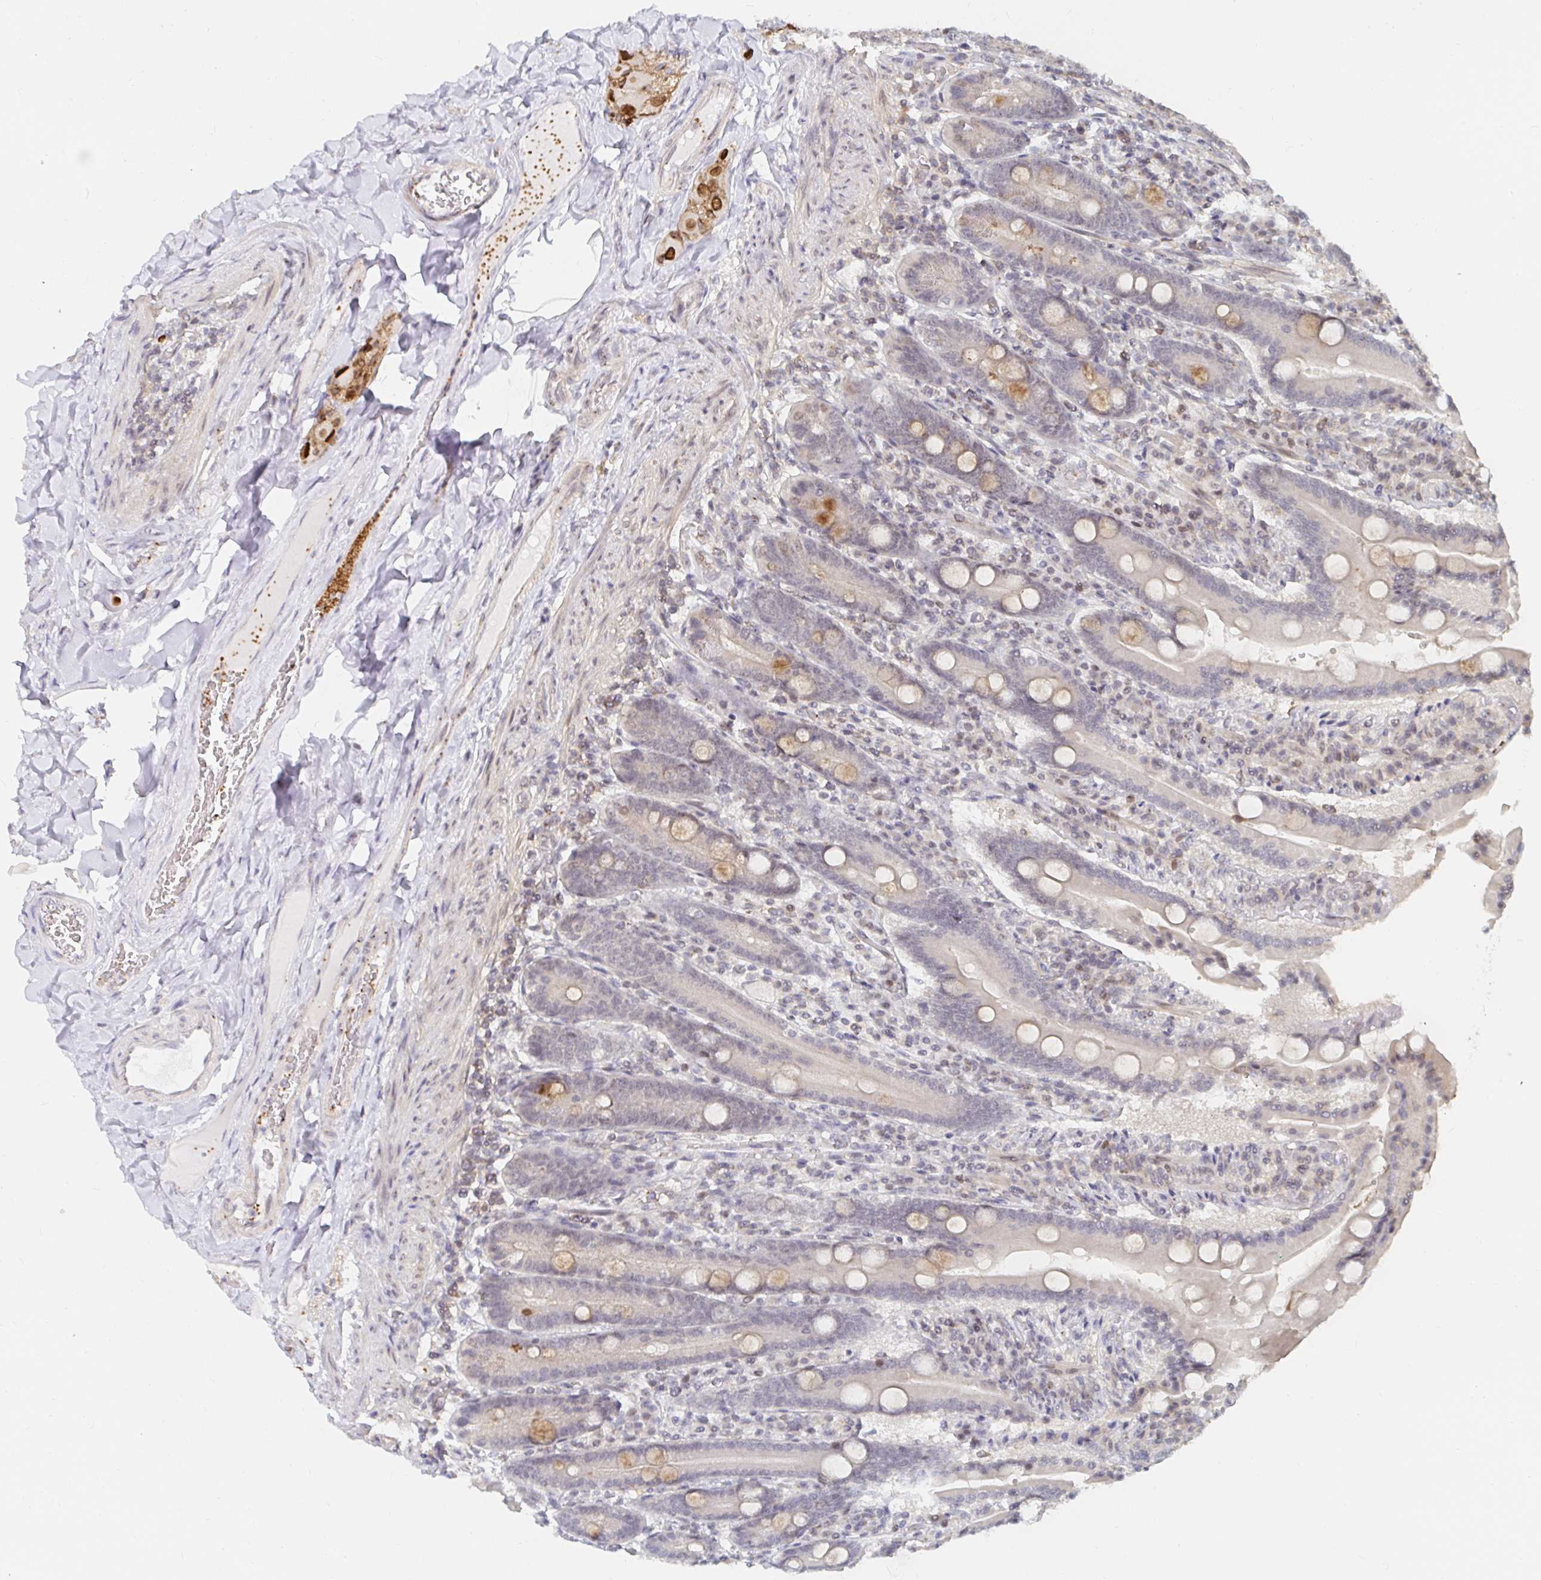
{"staining": {"intensity": "moderate", "quantity": "25%-75%", "location": "cytoplasmic/membranous,nuclear"}, "tissue": "duodenum", "cell_type": "Glandular cells", "image_type": "normal", "snomed": [{"axis": "morphology", "description": "Normal tissue, NOS"}, {"axis": "topography", "description": "Duodenum"}], "caption": "An IHC image of benign tissue is shown. Protein staining in brown highlights moderate cytoplasmic/membranous,nuclear positivity in duodenum within glandular cells. (DAB IHC, brown staining for protein, blue staining for nuclei).", "gene": "CHD2", "patient": {"sex": "female", "age": 62}}